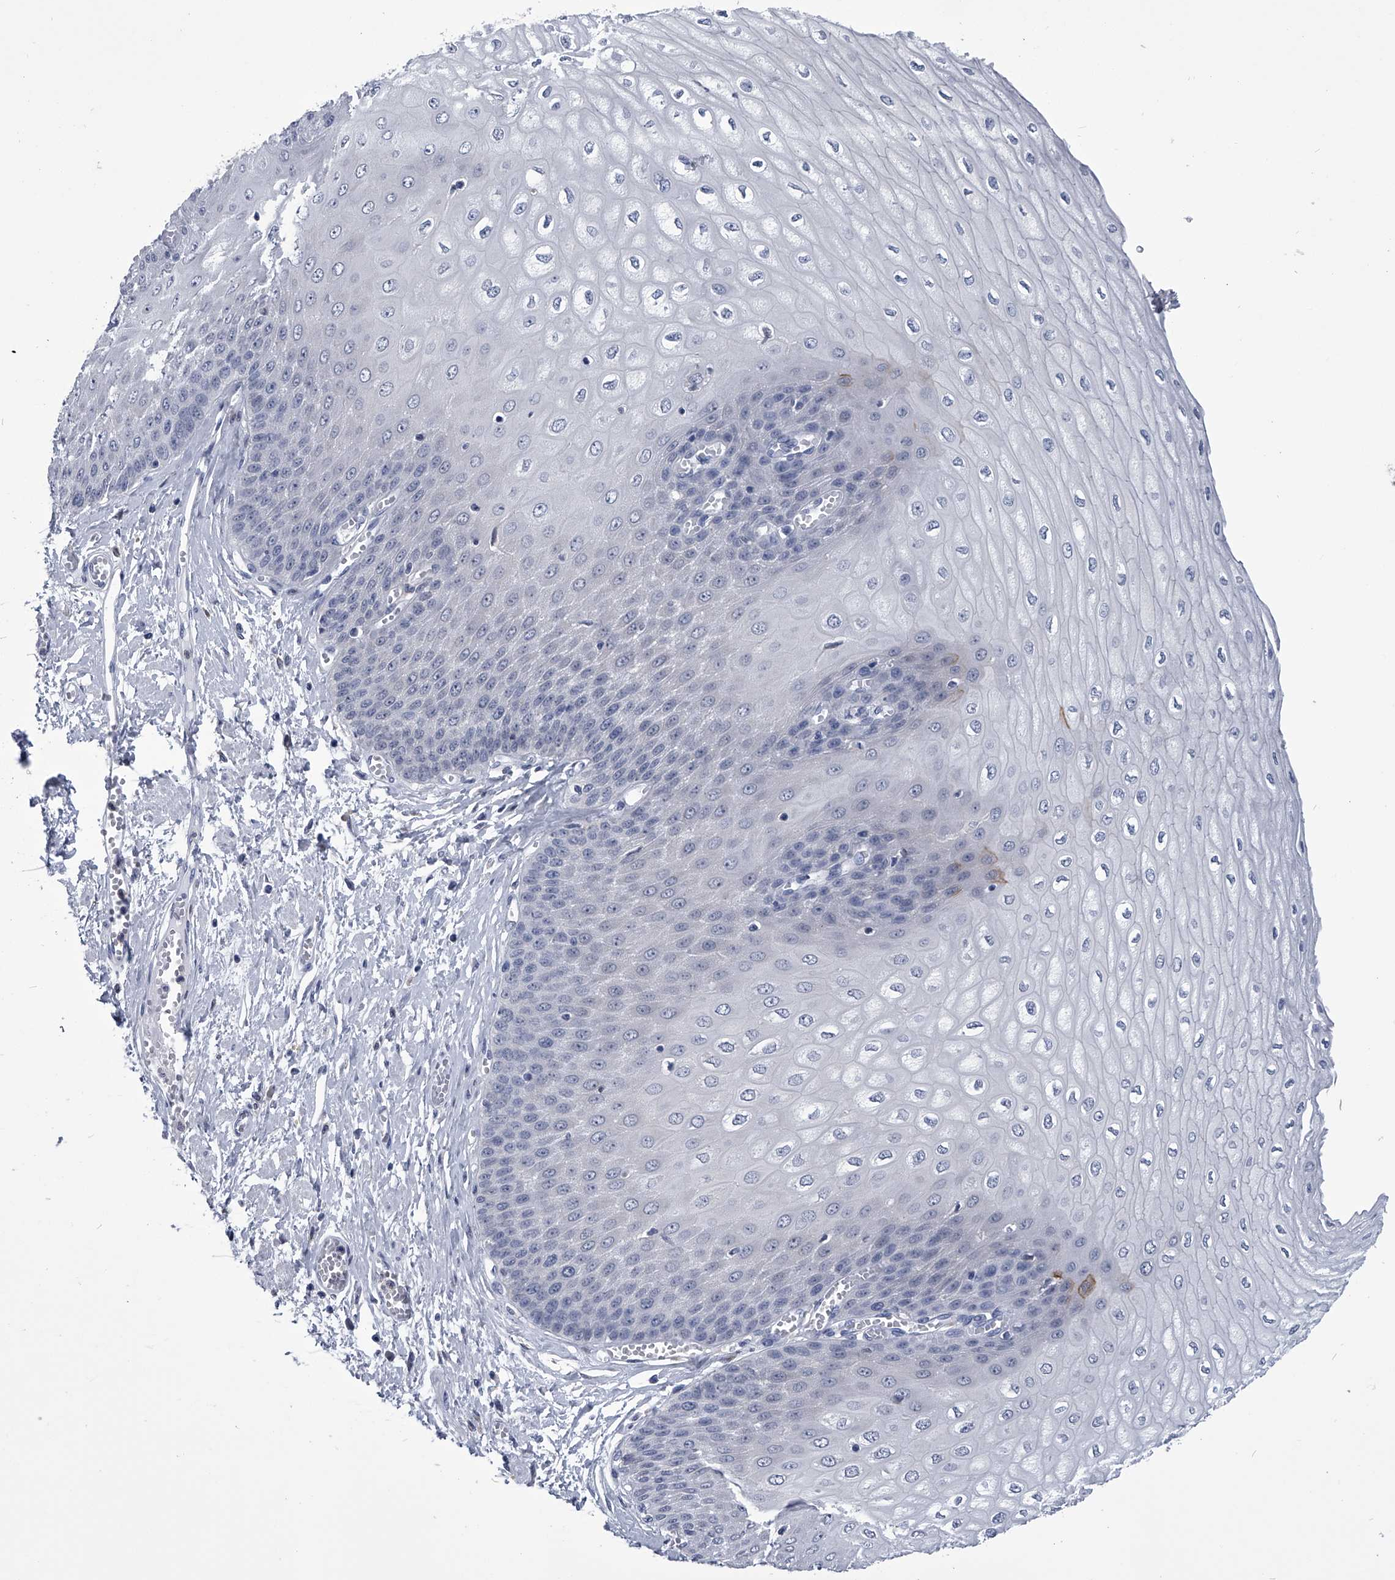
{"staining": {"intensity": "moderate", "quantity": "<25%", "location": "cytoplasmic/membranous"}, "tissue": "esophagus", "cell_type": "Squamous epithelial cells", "image_type": "normal", "snomed": [{"axis": "morphology", "description": "Normal tissue, NOS"}, {"axis": "topography", "description": "Esophagus"}], "caption": "Immunohistochemical staining of normal esophagus demonstrates moderate cytoplasmic/membranous protein staining in approximately <25% of squamous epithelial cells.", "gene": "PDXK", "patient": {"sex": "male", "age": 60}}